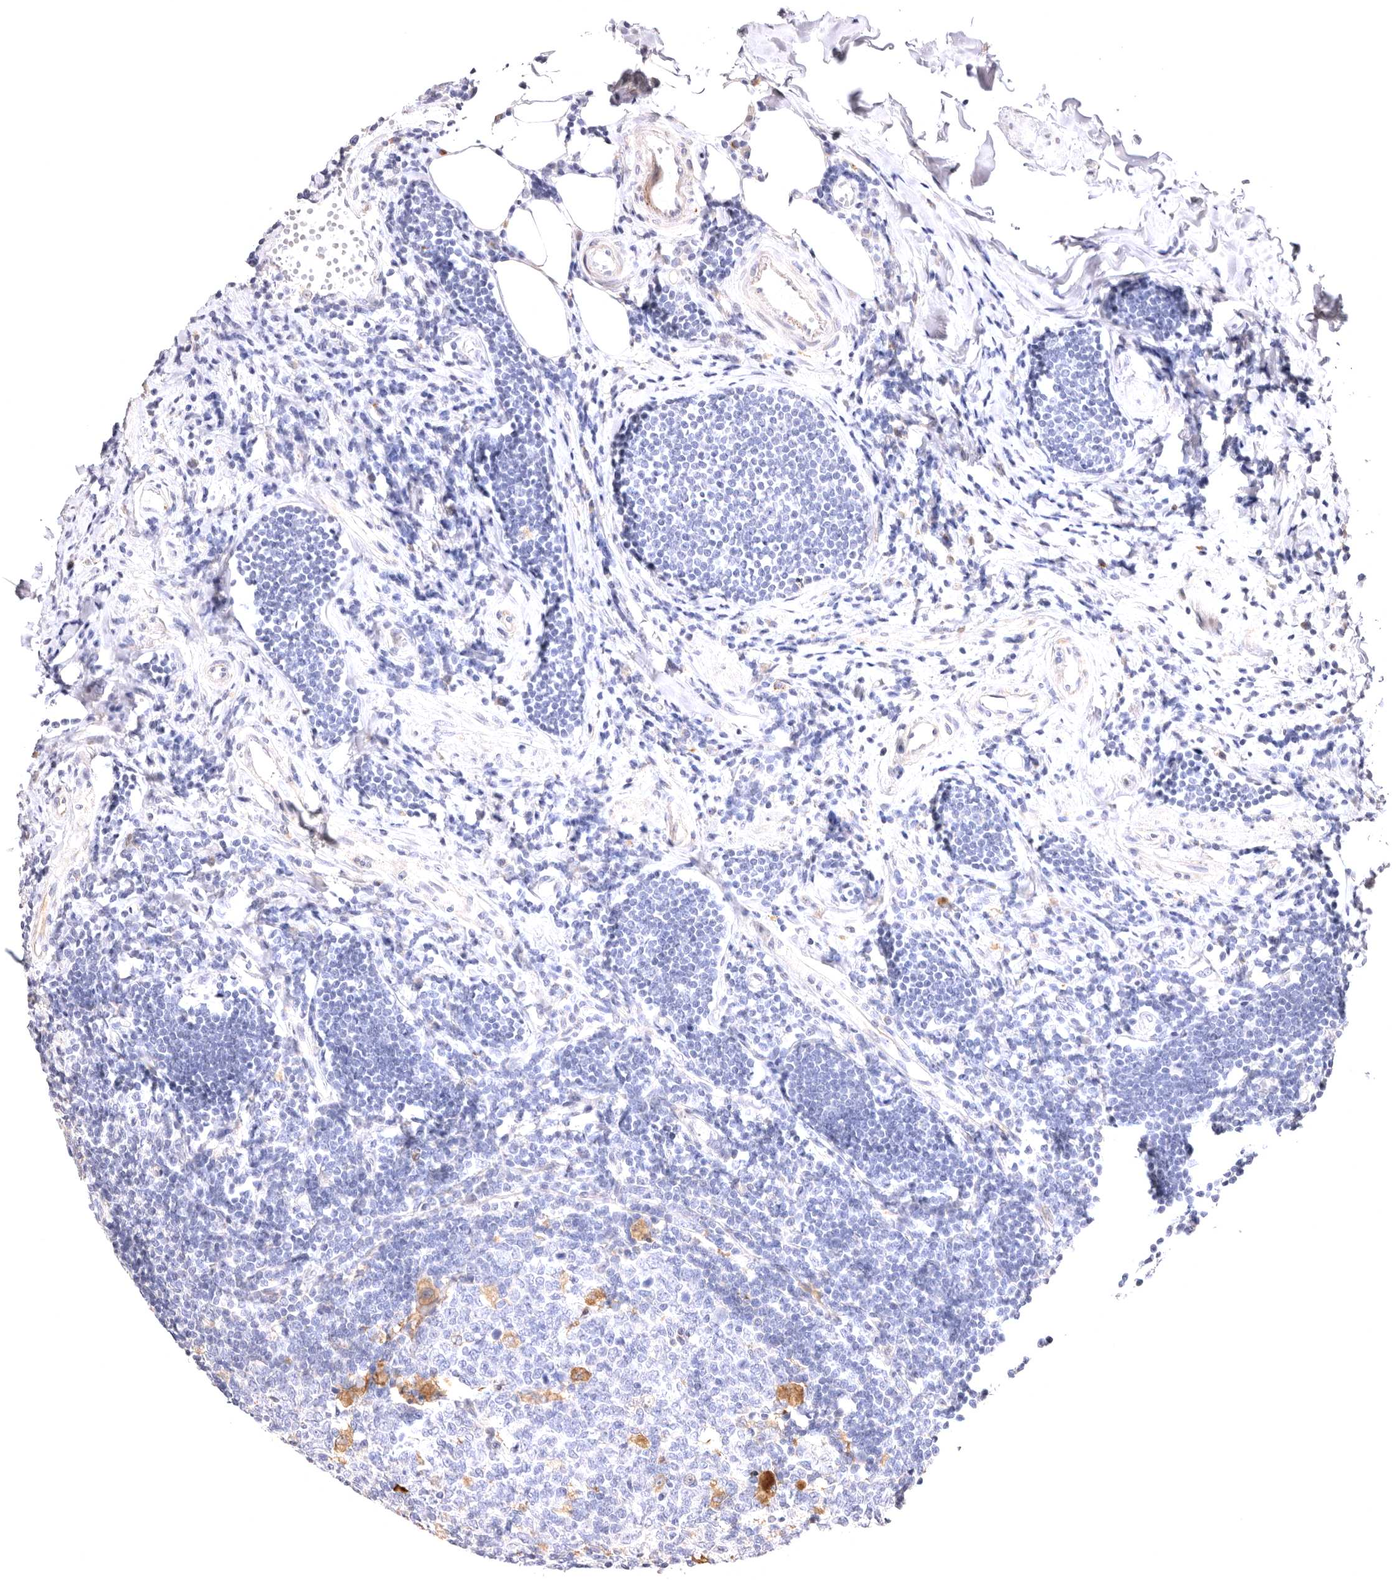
{"staining": {"intensity": "weak", "quantity": "<25%", "location": "cytoplasmic/membranous"}, "tissue": "appendix", "cell_type": "Glandular cells", "image_type": "normal", "snomed": [{"axis": "morphology", "description": "Normal tissue, NOS"}, {"axis": "topography", "description": "Appendix"}], "caption": "Immunohistochemistry photomicrograph of benign appendix stained for a protein (brown), which exhibits no staining in glandular cells.", "gene": "VPS45", "patient": {"sex": "female", "age": 54}}